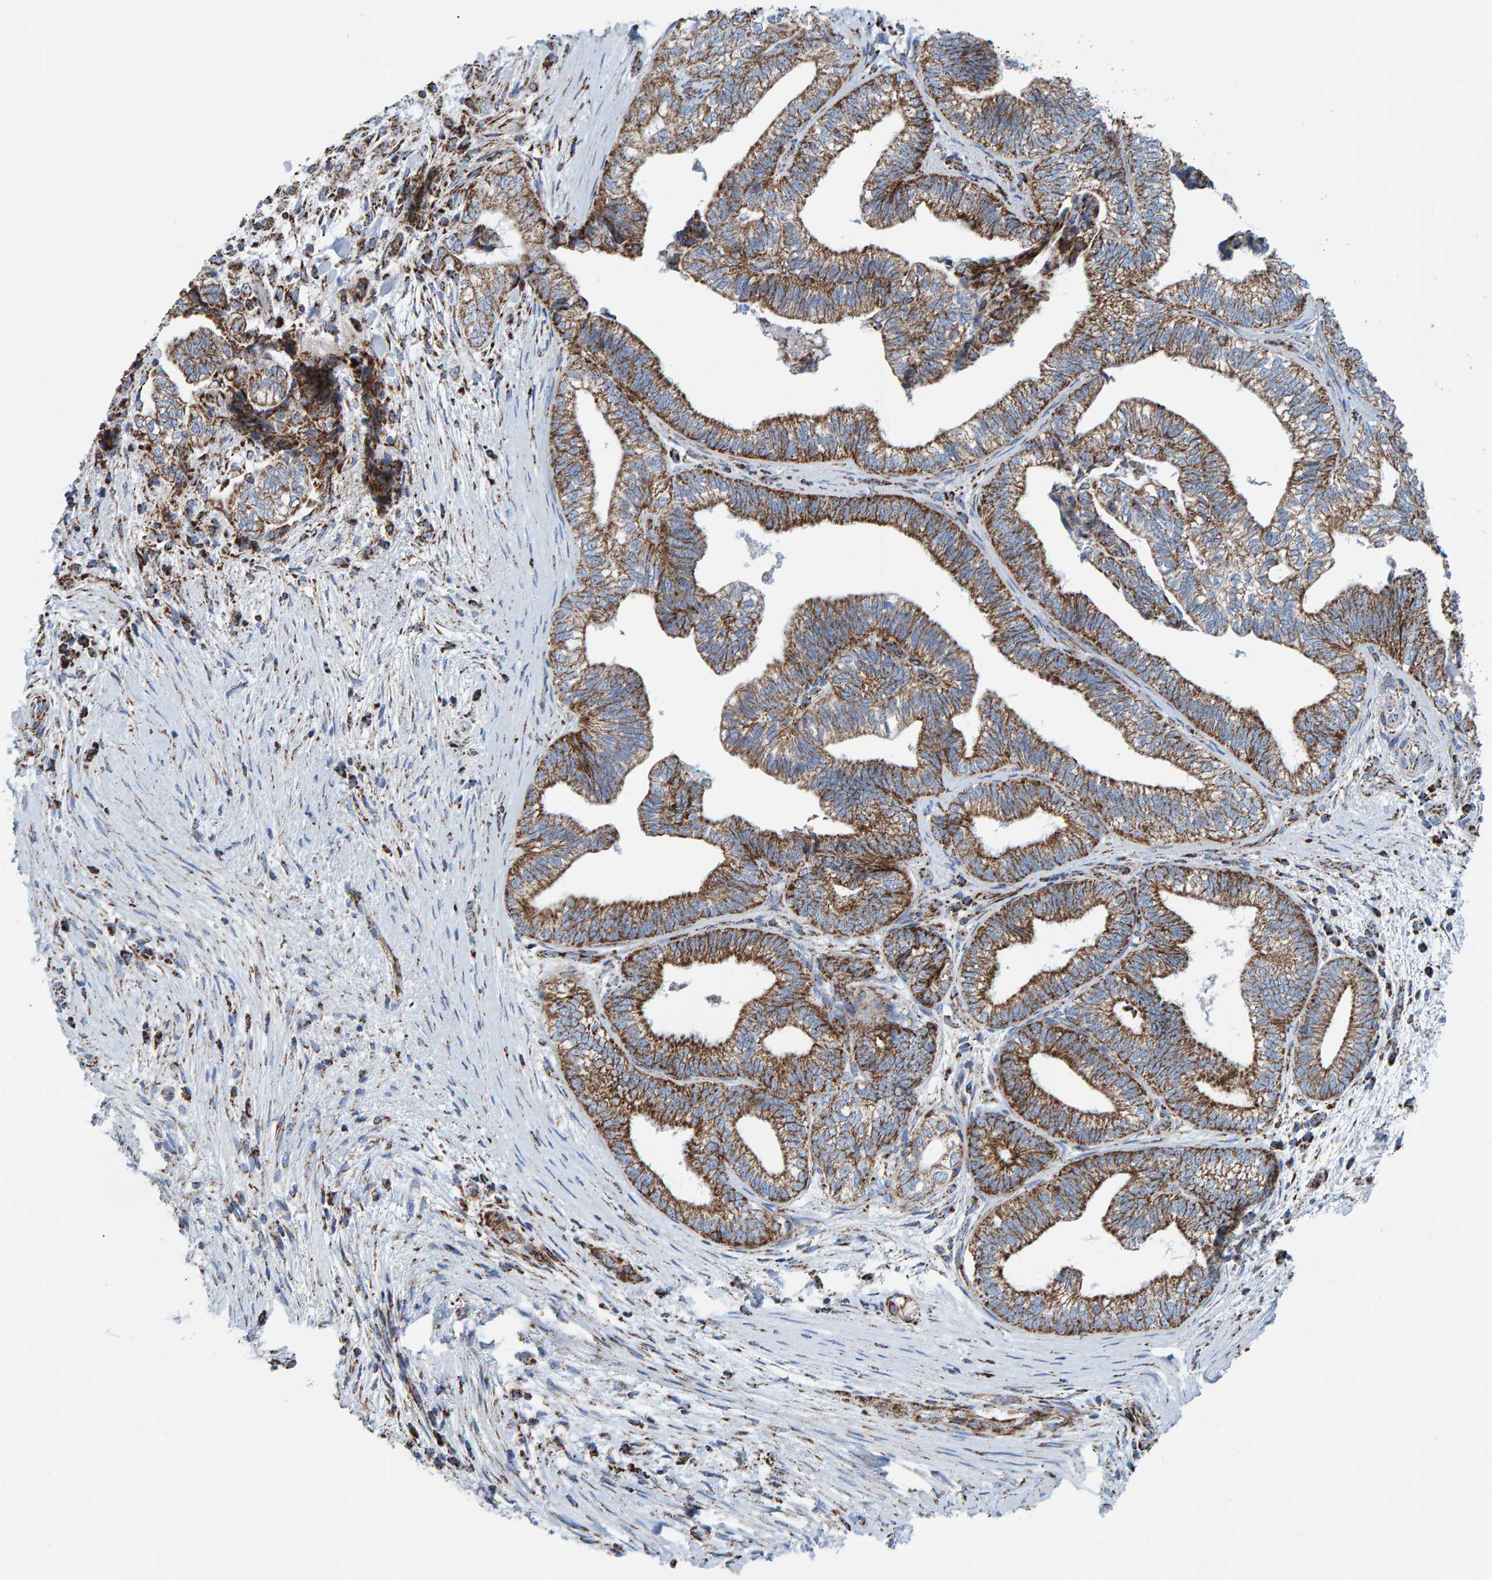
{"staining": {"intensity": "moderate", "quantity": ">75%", "location": "cytoplasmic/membranous"}, "tissue": "pancreatic cancer", "cell_type": "Tumor cells", "image_type": "cancer", "snomed": [{"axis": "morphology", "description": "Adenocarcinoma, NOS"}, {"axis": "topography", "description": "Pancreas"}], "caption": "High-power microscopy captured an immunohistochemistry (IHC) photomicrograph of pancreatic cancer (adenocarcinoma), revealing moderate cytoplasmic/membranous staining in about >75% of tumor cells.", "gene": "ENSG00000262660", "patient": {"sex": "male", "age": 72}}